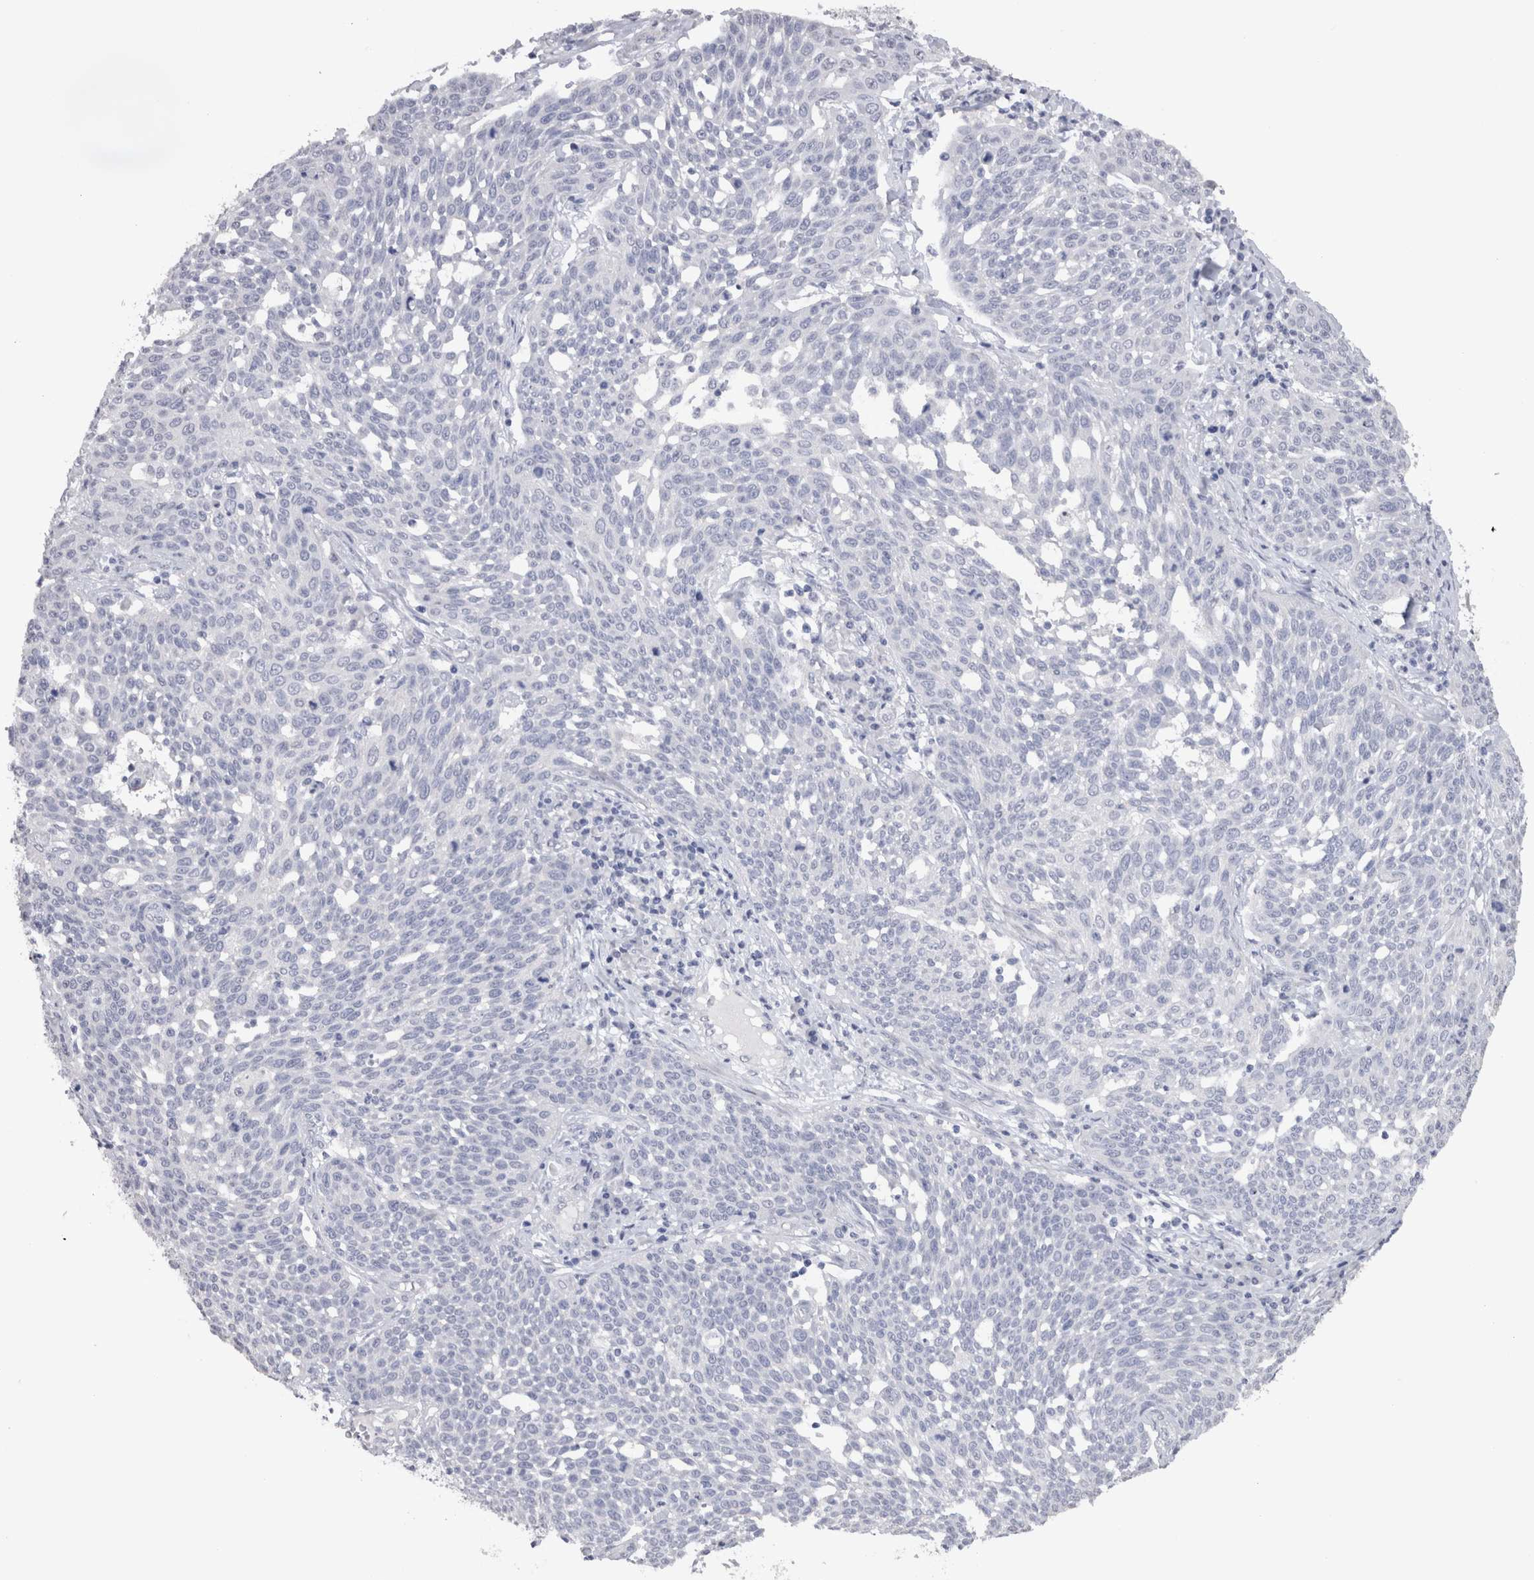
{"staining": {"intensity": "negative", "quantity": "none", "location": "none"}, "tissue": "cervical cancer", "cell_type": "Tumor cells", "image_type": "cancer", "snomed": [{"axis": "morphology", "description": "Squamous cell carcinoma, NOS"}, {"axis": "topography", "description": "Cervix"}], "caption": "This is a image of immunohistochemistry (IHC) staining of cervical cancer, which shows no positivity in tumor cells.", "gene": "CDH6", "patient": {"sex": "female", "age": 34}}